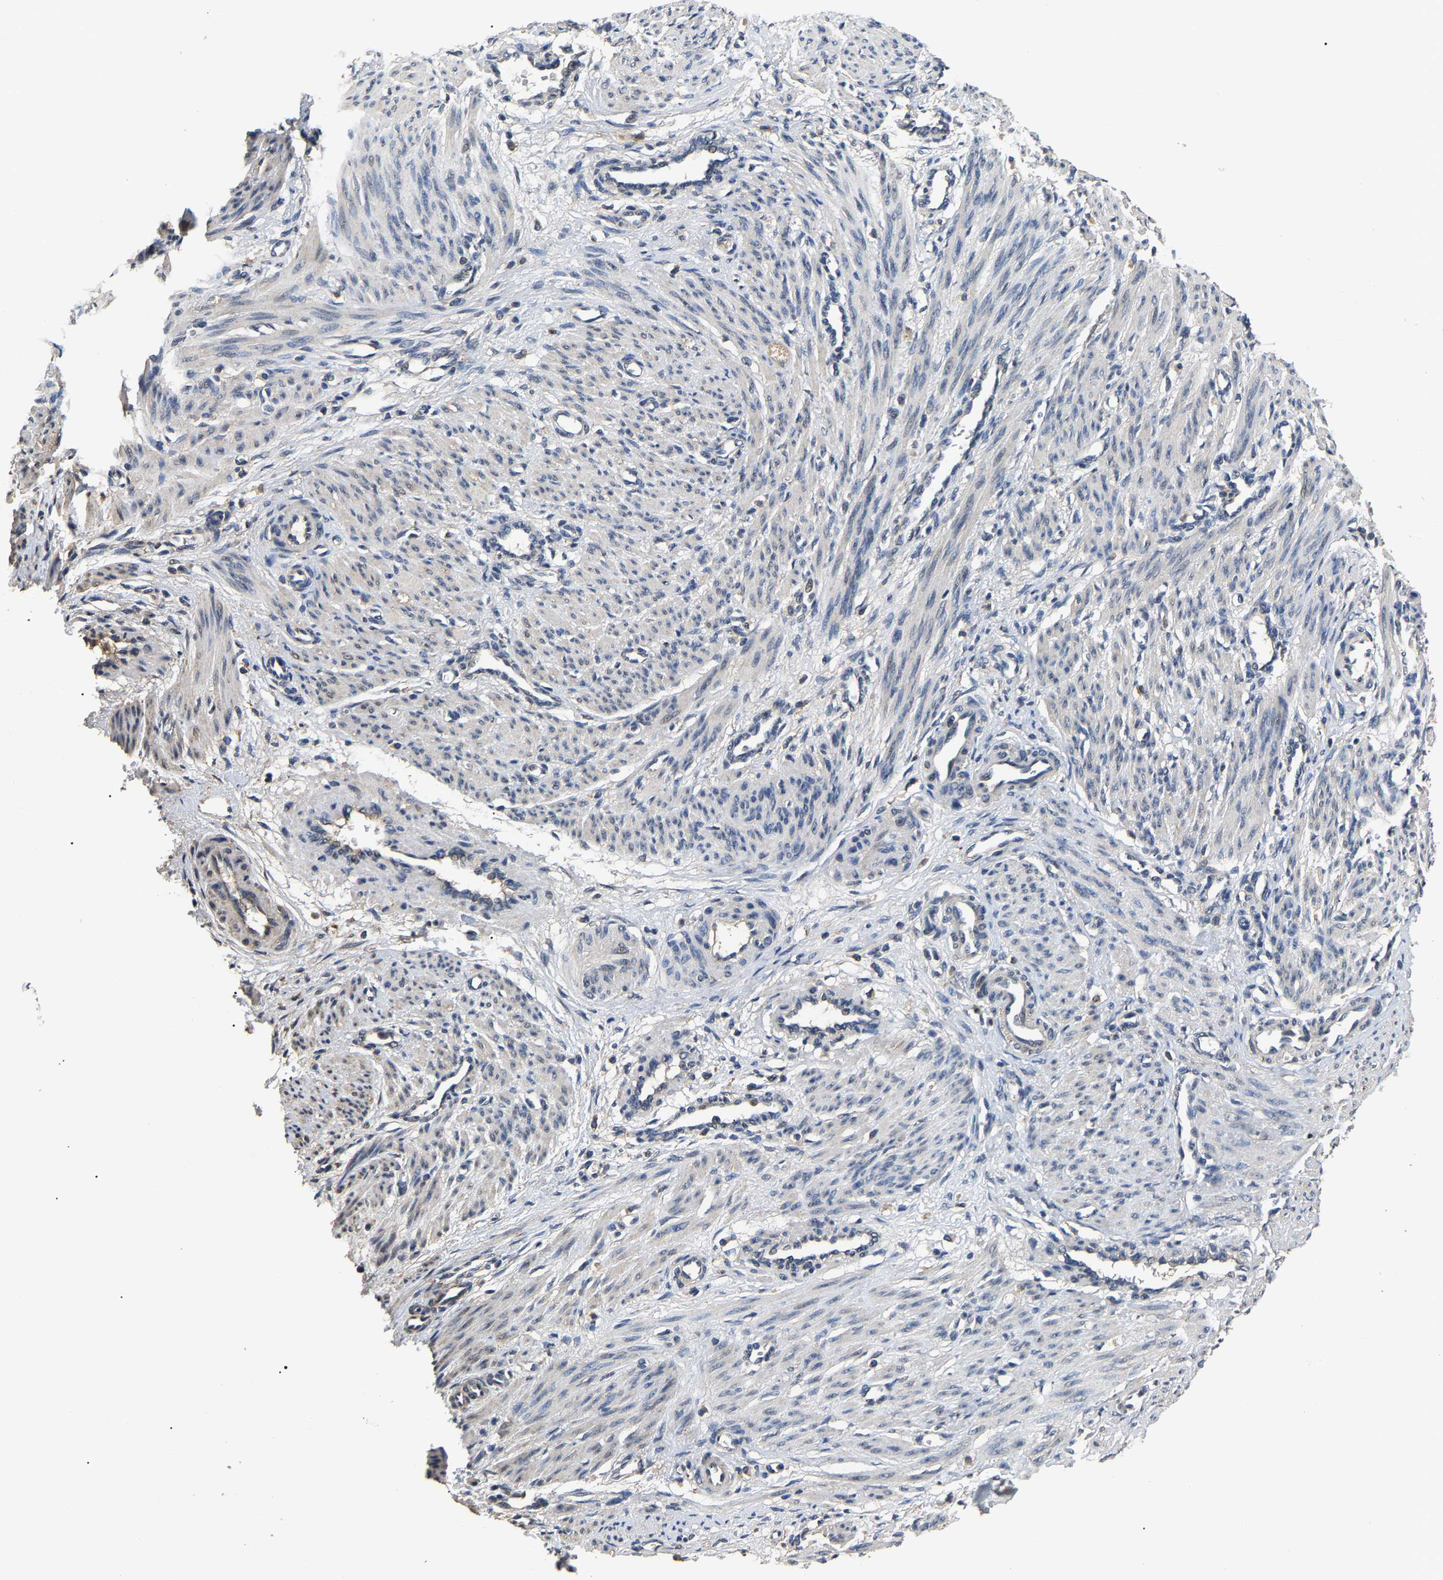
{"staining": {"intensity": "negative", "quantity": "none", "location": "none"}, "tissue": "smooth muscle", "cell_type": "Smooth muscle cells", "image_type": "normal", "snomed": [{"axis": "morphology", "description": "Normal tissue, NOS"}, {"axis": "topography", "description": "Endometrium"}], "caption": "An IHC histopathology image of benign smooth muscle is shown. There is no staining in smooth muscle cells of smooth muscle. The staining is performed using DAB brown chromogen with nuclei counter-stained in using hematoxylin.", "gene": "PSMD8", "patient": {"sex": "female", "age": 33}}